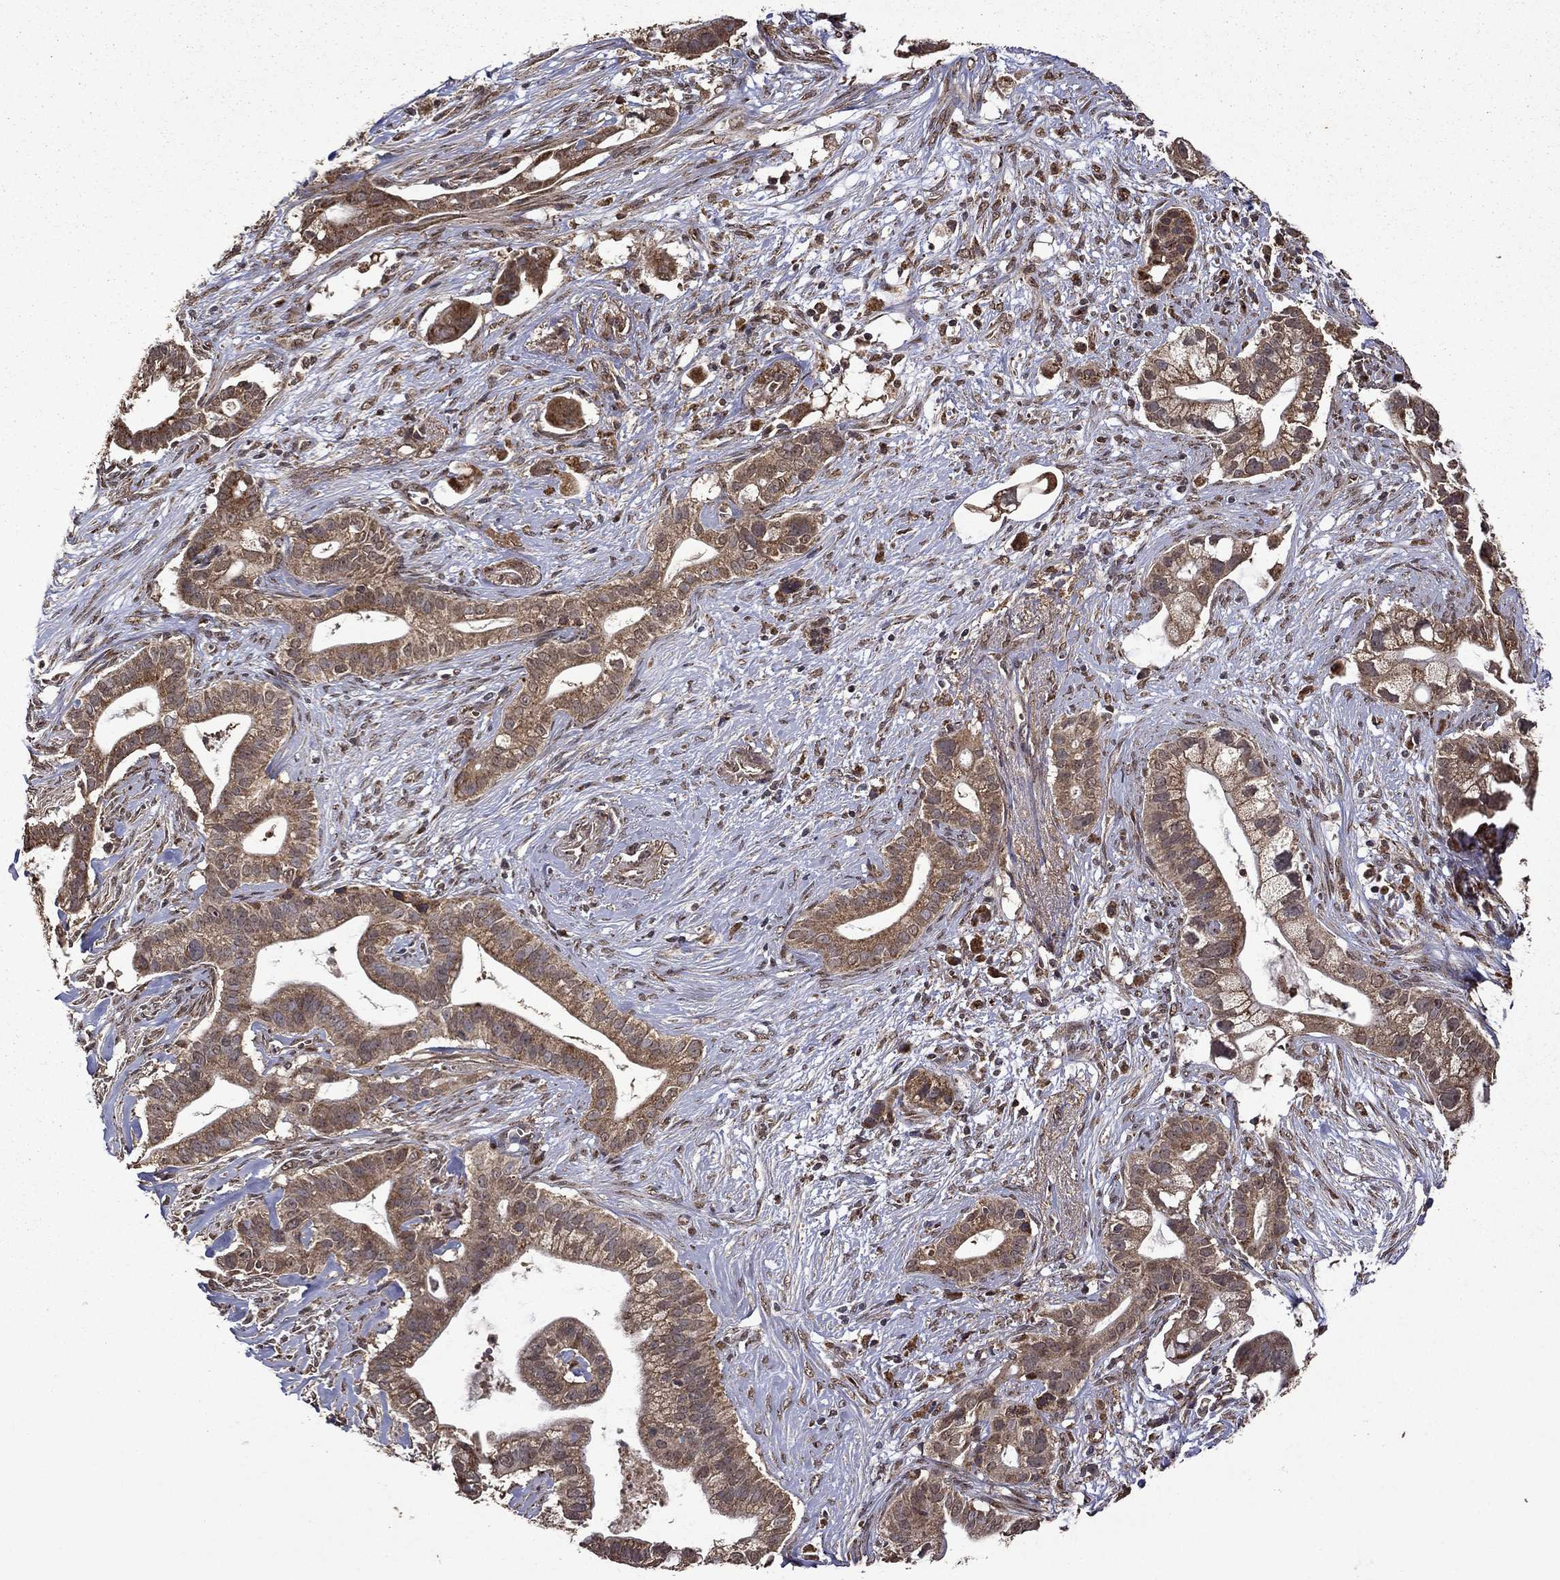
{"staining": {"intensity": "moderate", "quantity": ">75%", "location": "cytoplasmic/membranous"}, "tissue": "pancreatic cancer", "cell_type": "Tumor cells", "image_type": "cancer", "snomed": [{"axis": "morphology", "description": "Adenocarcinoma, NOS"}, {"axis": "topography", "description": "Pancreas"}], "caption": "A photomicrograph showing moderate cytoplasmic/membranous expression in about >75% of tumor cells in pancreatic cancer, as visualized by brown immunohistochemical staining.", "gene": "ITM2B", "patient": {"sex": "male", "age": 61}}